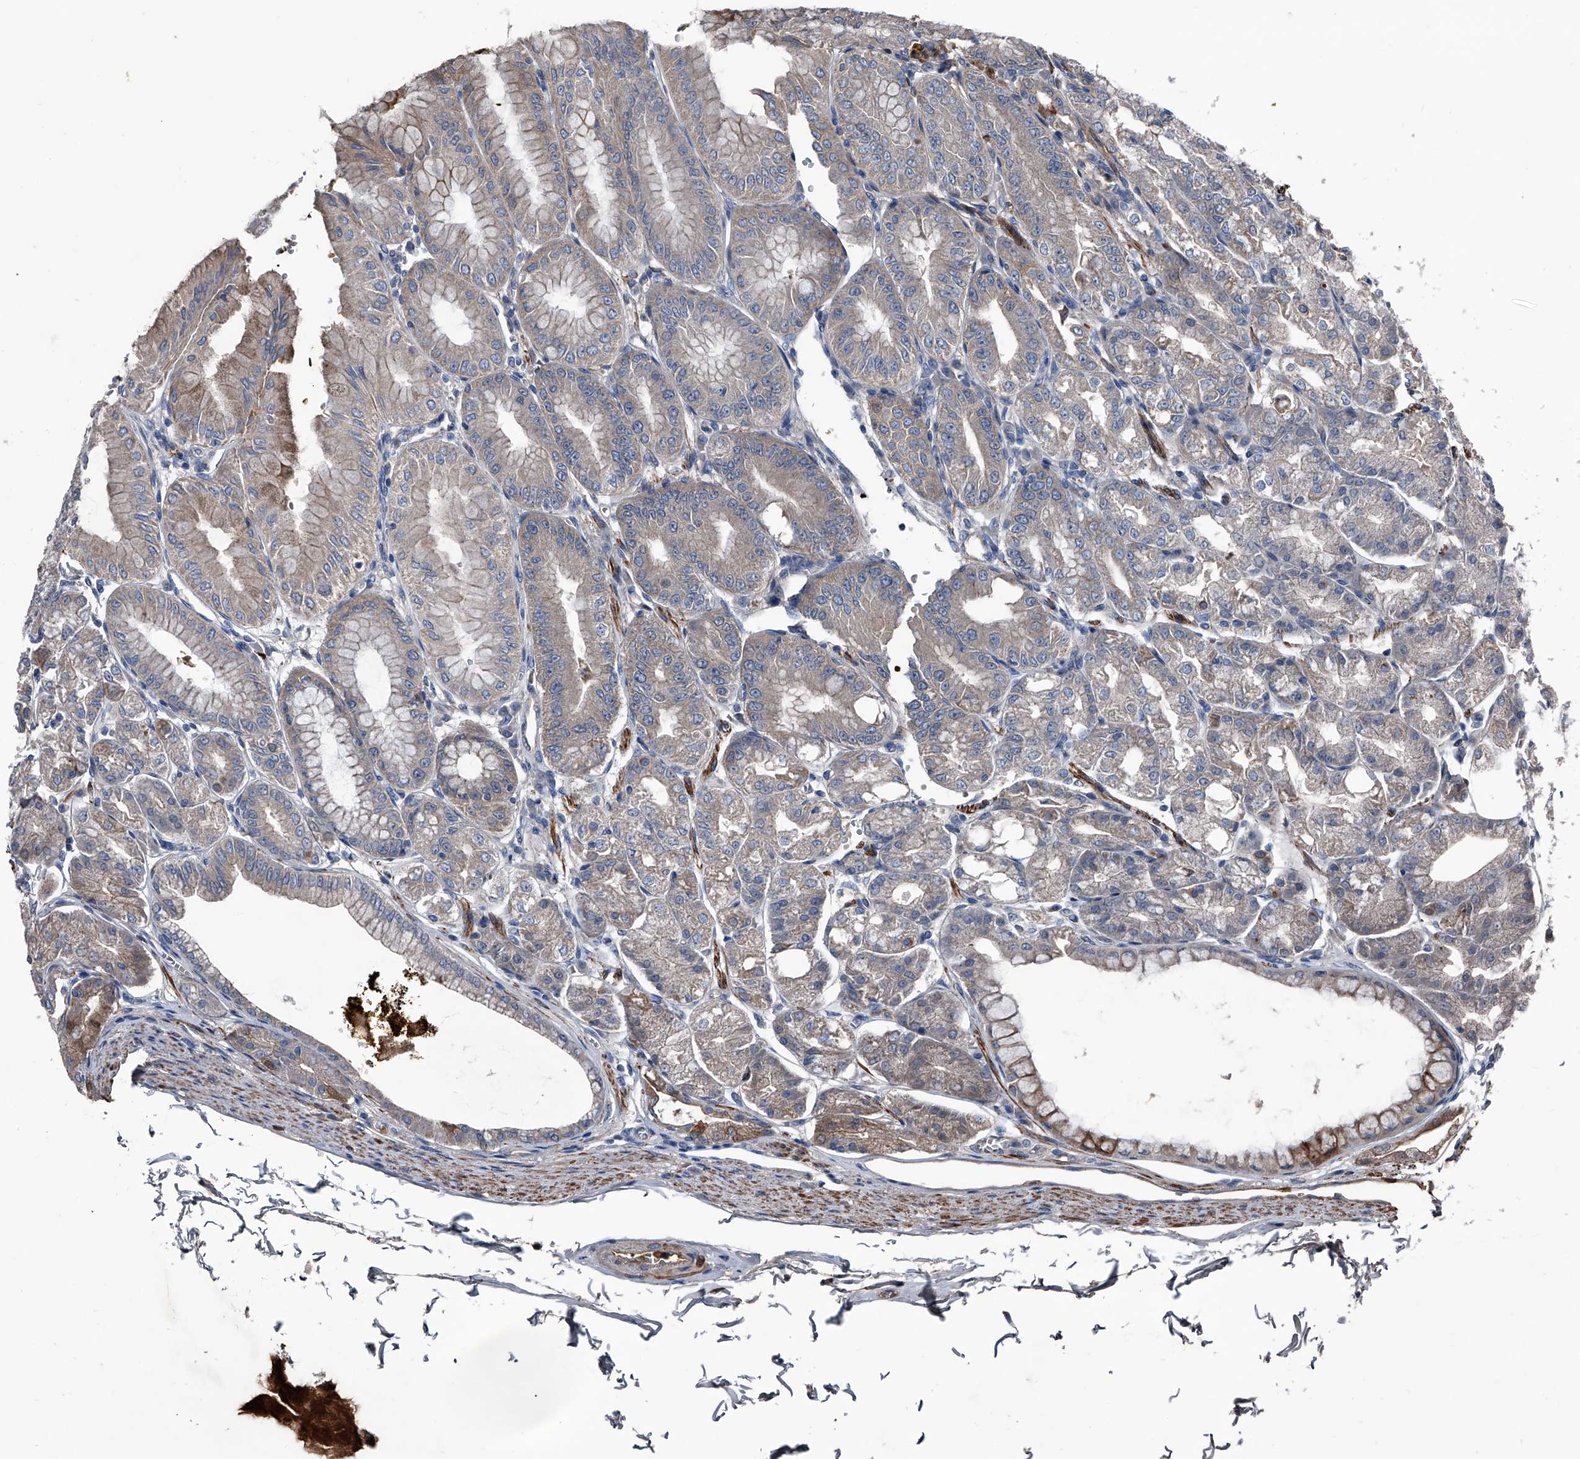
{"staining": {"intensity": "moderate", "quantity": "25%-75%", "location": "cytoplasmic/membranous"}, "tissue": "stomach", "cell_type": "Glandular cells", "image_type": "normal", "snomed": [{"axis": "morphology", "description": "Normal tissue, NOS"}, {"axis": "topography", "description": "Stomach, lower"}], "caption": "A high-resolution photomicrograph shows immunohistochemistry staining of unremarkable stomach, which shows moderate cytoplasmic/membranous staining in approximately 25%-75% of glandular cells.", "gene": "KIF13A", "patient": {"sex": "male", "age": 71}}